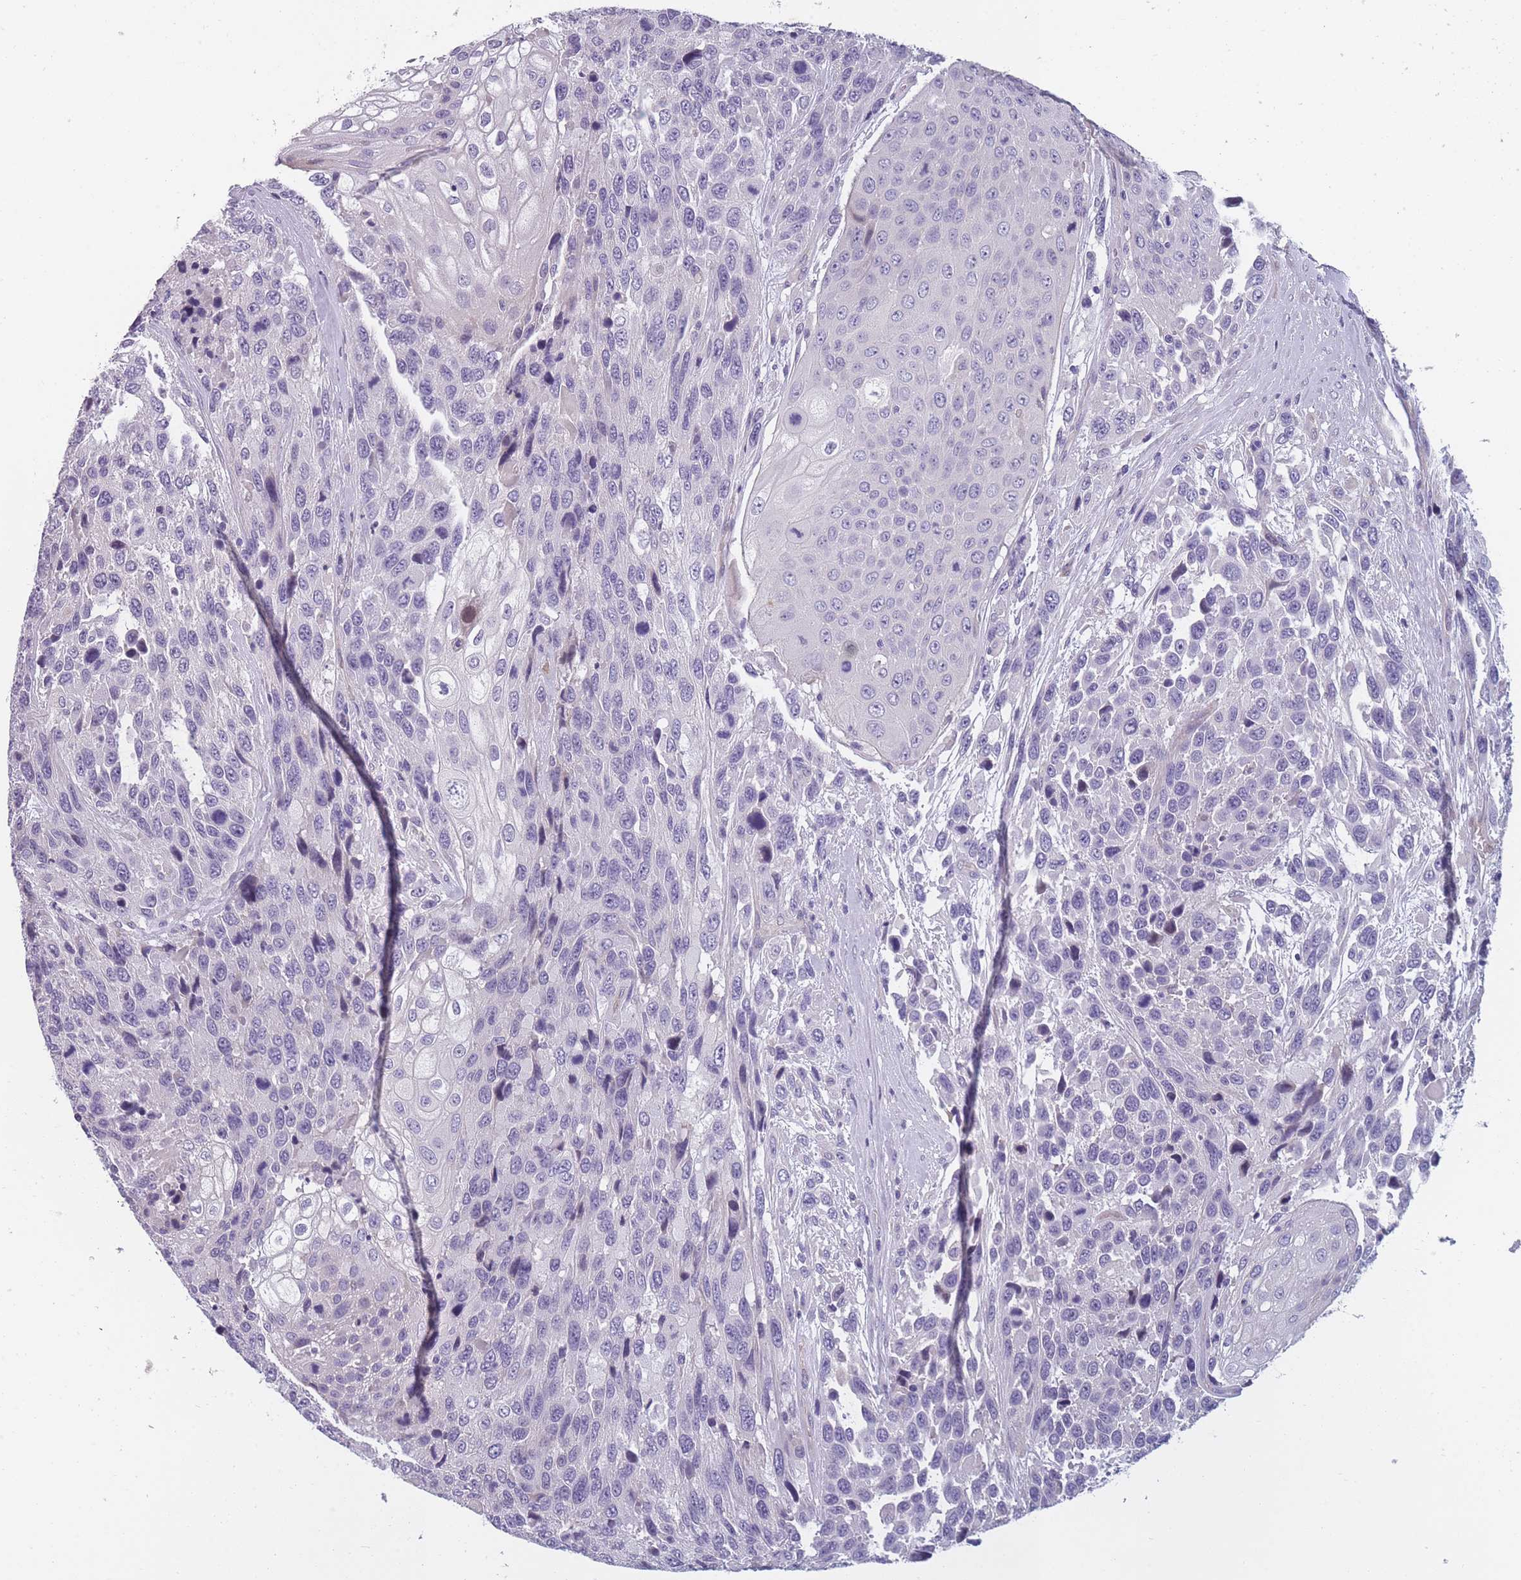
{"staining": {"intensity": "negative", "quantity": "none", "location": "none"}, "tissue": "urothelial cancer", "cell_type": "Tumor cells", "image_type": "cancer", "snomed": [{"axis": "morphology", "description": "Urothelial carcinoma, High grade"}, {"axis": "topography", "description": "Urinary bladder"}], "caption": "High-grade urothelial carcinoma stained for a protein using IHC exhibits no expression tumor cells.", "gene": "FAM83F", "patient": {"sex": "female", "age": 70}}